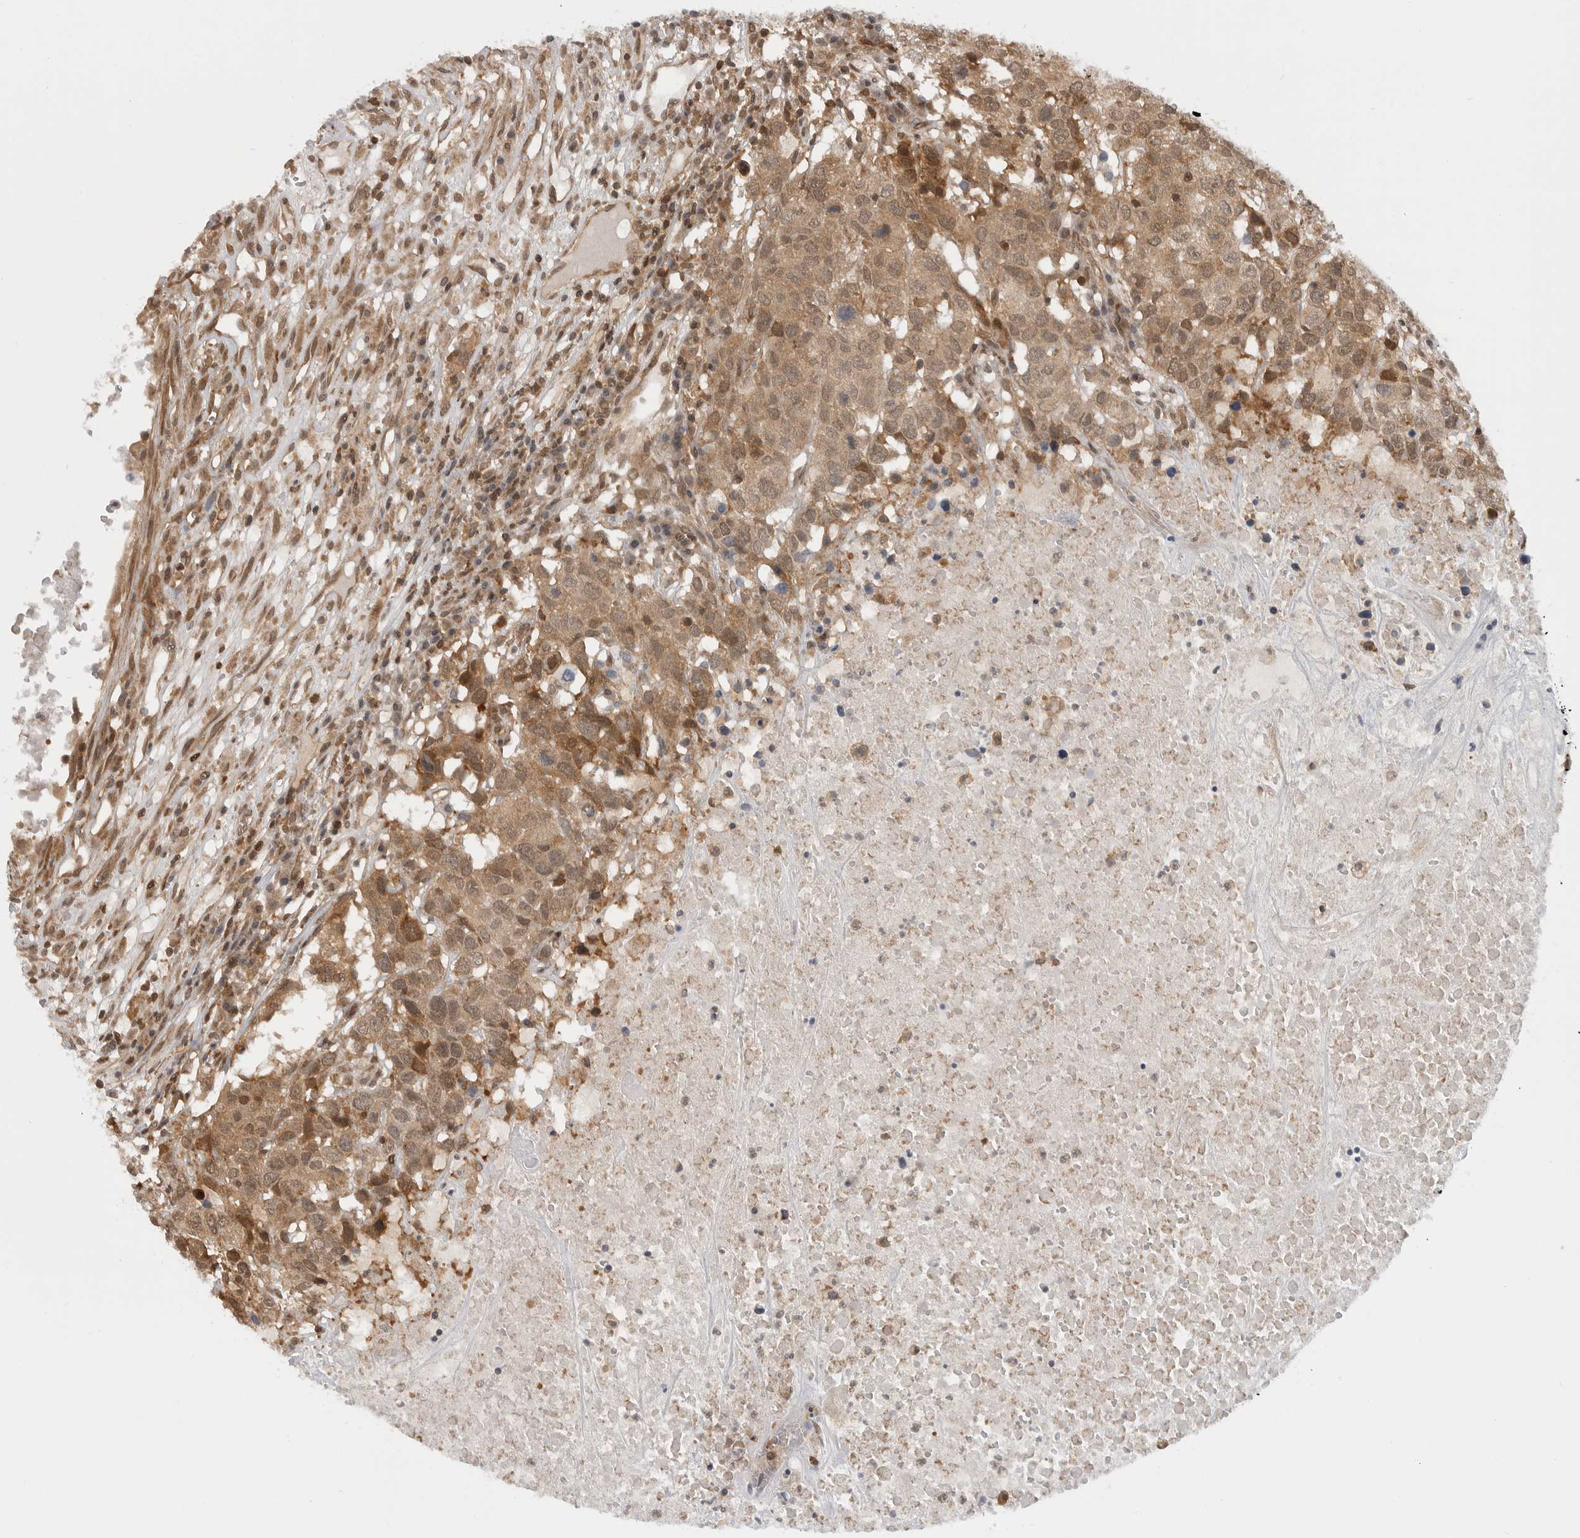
{"staining": {"intensity": "moderate", "quantity": ">75%", "location": "cytoplasmic/membranous,nuclear"}, "tissue": "head and neck cancer", "cell_type": "Tumor cells", "image_type": "cancer", "snomed": [{"axis": "morphology", "description": "Squamous cell carcinoma, NOS"}, {"axis": "topography", "description": "Head-Neck"}], "caption": "Squamous cell carcinoma (head and neck) was stained to show a protein in brown. There is medium levels of moderate cytoplasmic/membranous and nuclear positivity in about >75% of tumor cells.", "gene": "SZRD1", "patient": {"sex": "male", "age": 66}}